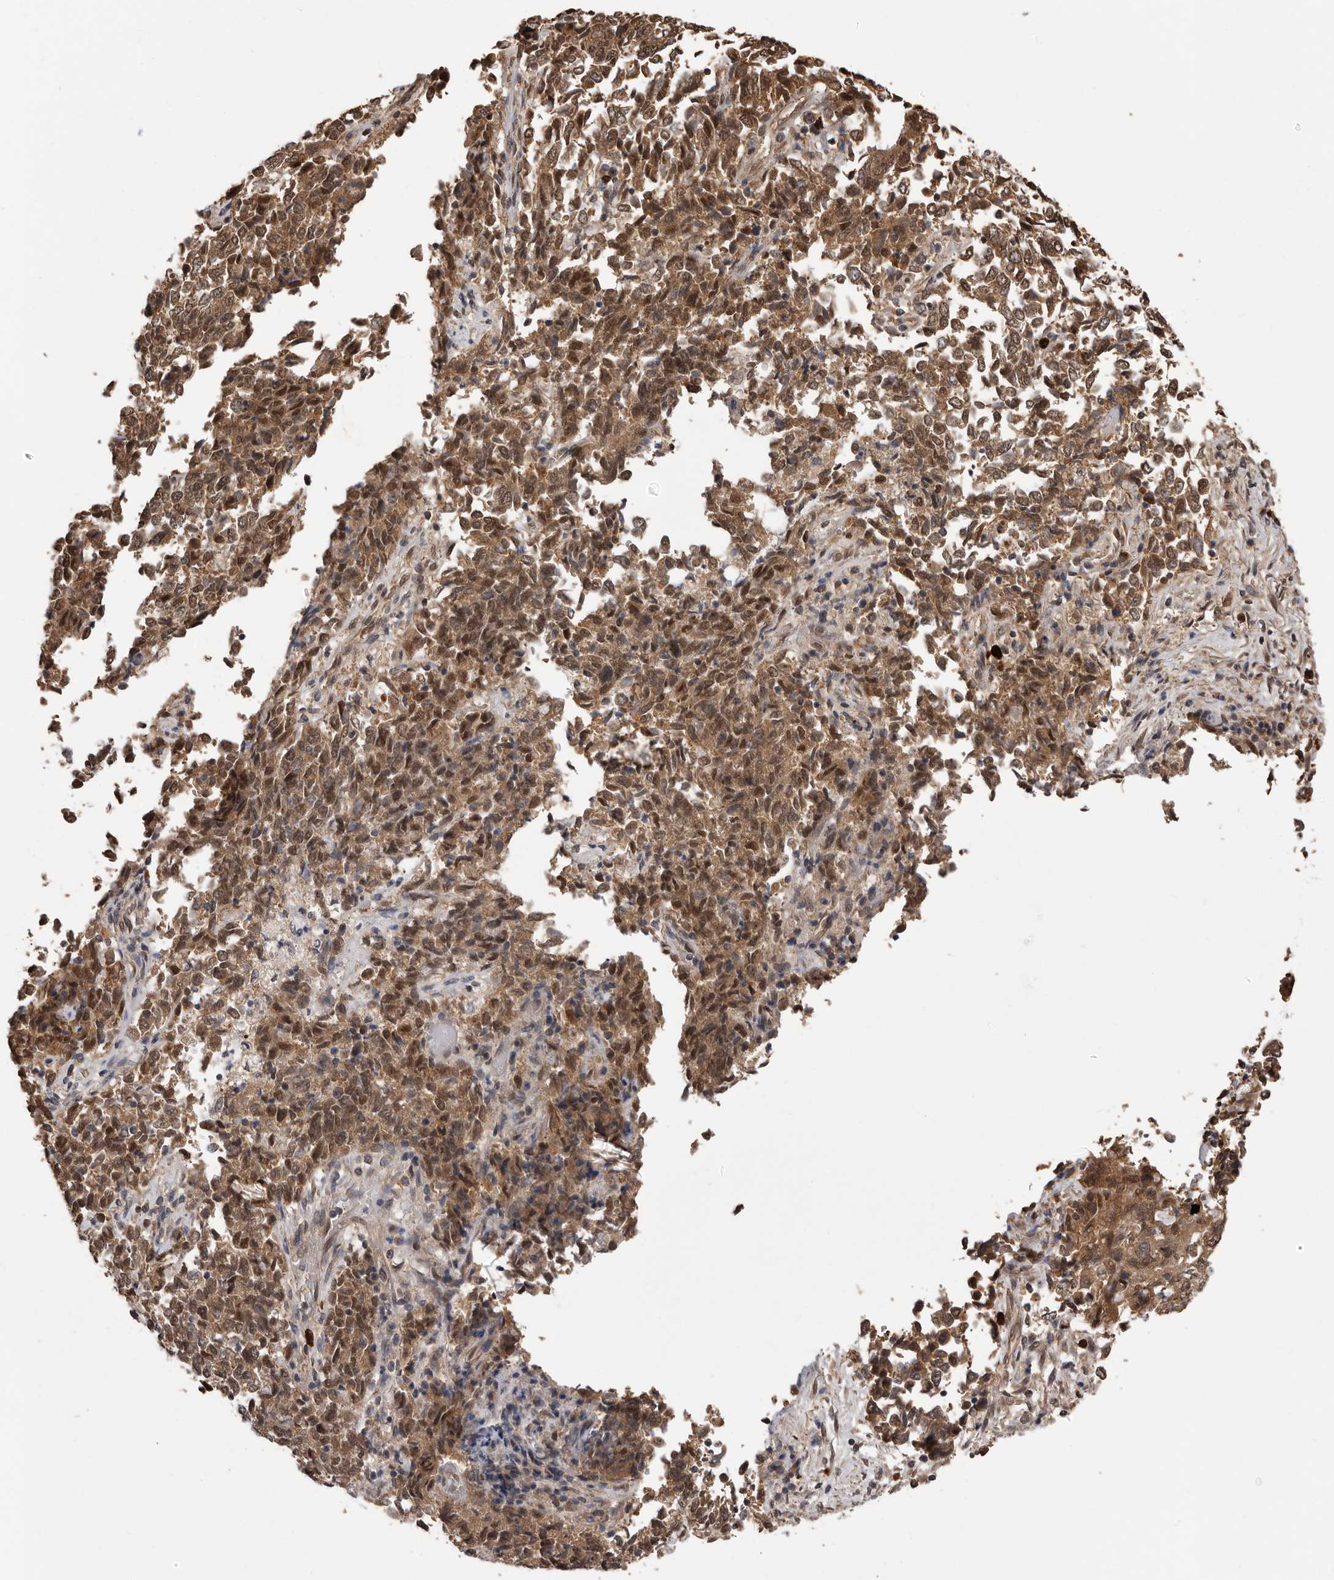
{"staining": {"intensity": "moderate", "quantity": ">75%", "location": "cytoplasmic/membranous,nuclear"}, "tissue": "endometrial cancer", "cell_type": "Tumor cells", "image_type": "cancer", "snomed": [{"axis": "morphology", "description": "Adenocarcinoma, NOS"}, {"axis": "topography", "description": "Endometrium"}], "caption": "Brown immunohistochemical staining in human endometrial cancer reveals moderate cytoplasmic/membranous and nuclear staining in approximately >75% of tumor cells.", "gene": "VPS37A", "patient": {"sex": "female", "age": 80}}